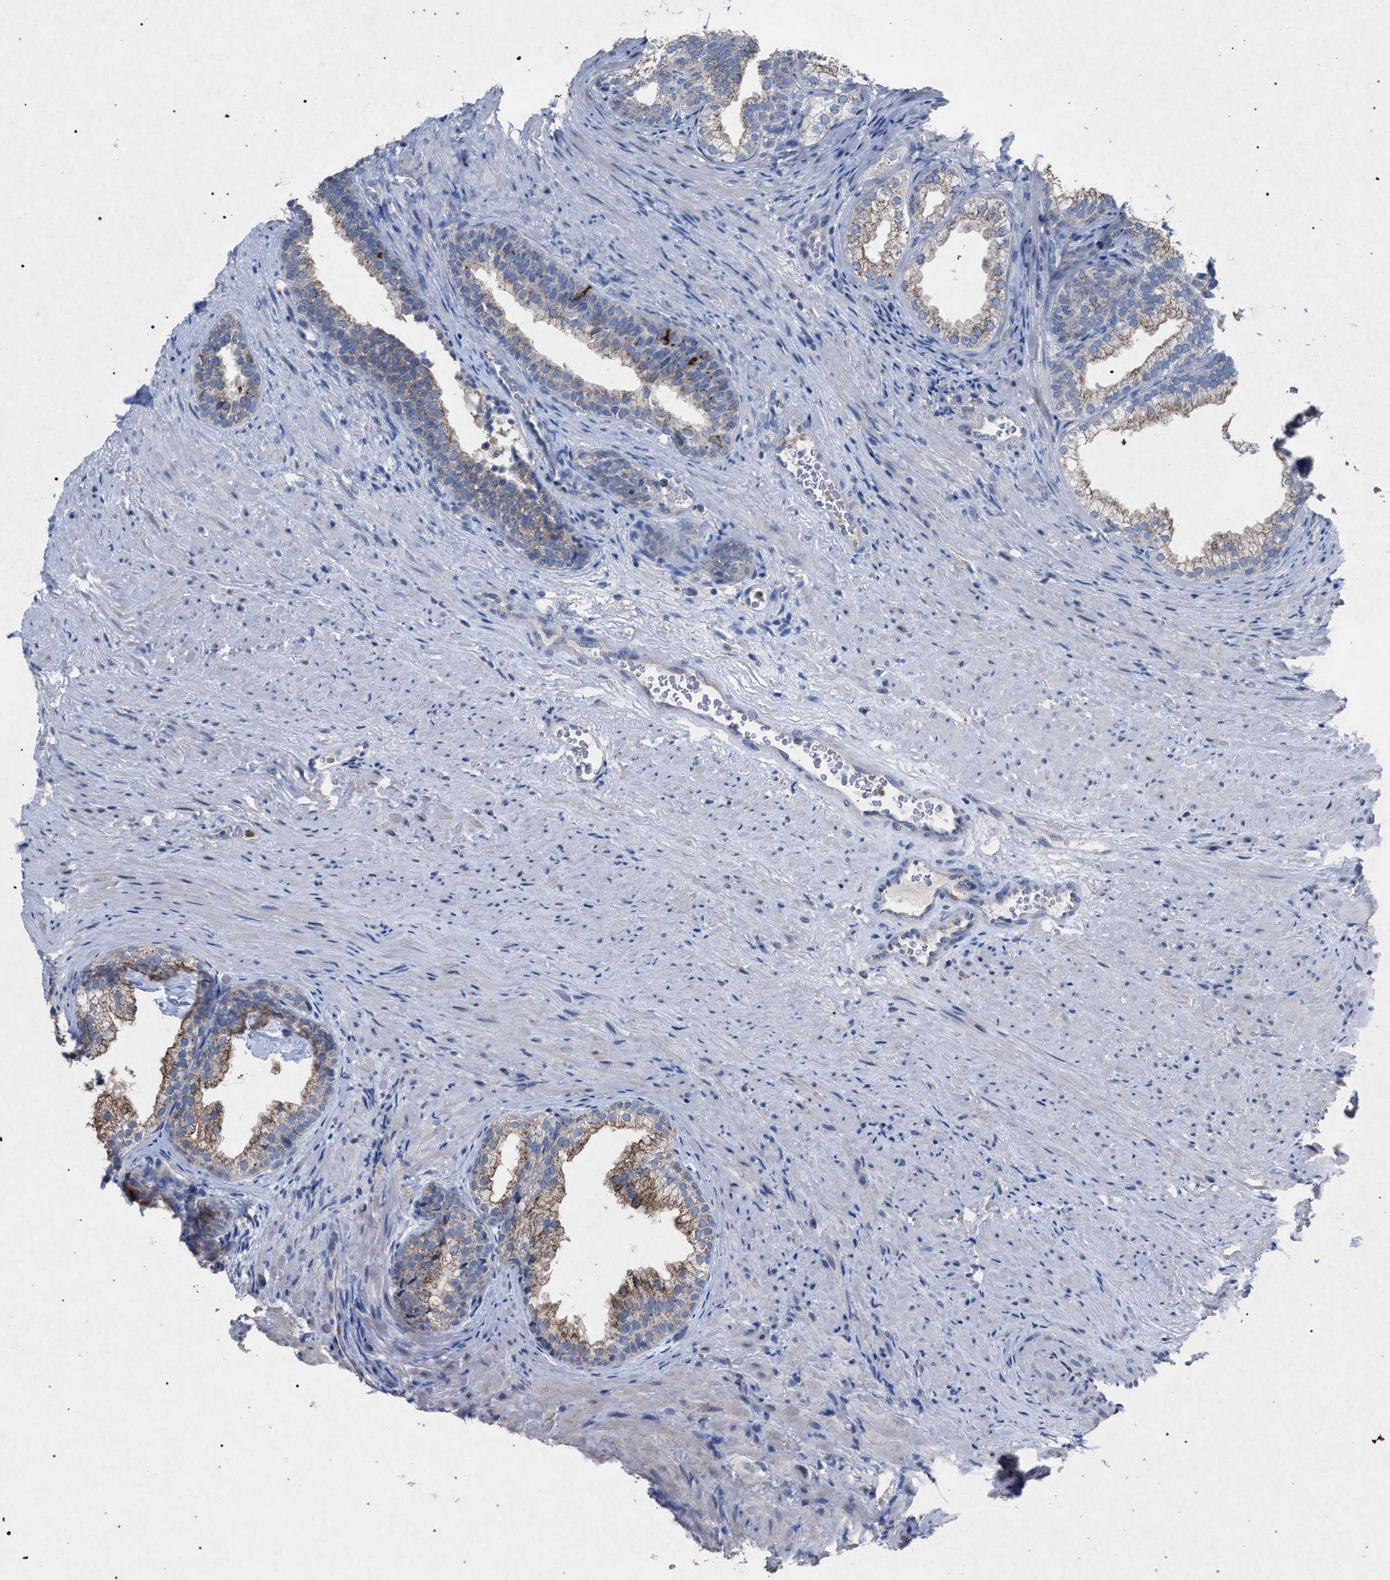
{"staining": {"intensity": "moderate", "quantity": ">75%", "location": "cytoplasmic/membranous"}, "tissue": "prostate", "cell_type": "Glandular cells", "image_type": "normal", "snomed": [{"axis": "morphology", "description": "Normal tissue, NOS"}, {"axis": "topography", "description": "Prostate"}], "caption": "A brown stain labels moderate cytoplasmic/membranous staining of a protein in glandular cells of benign prostate.", "gene": "HSD17B4", "patient": {"sex": "male", "age": 76}}